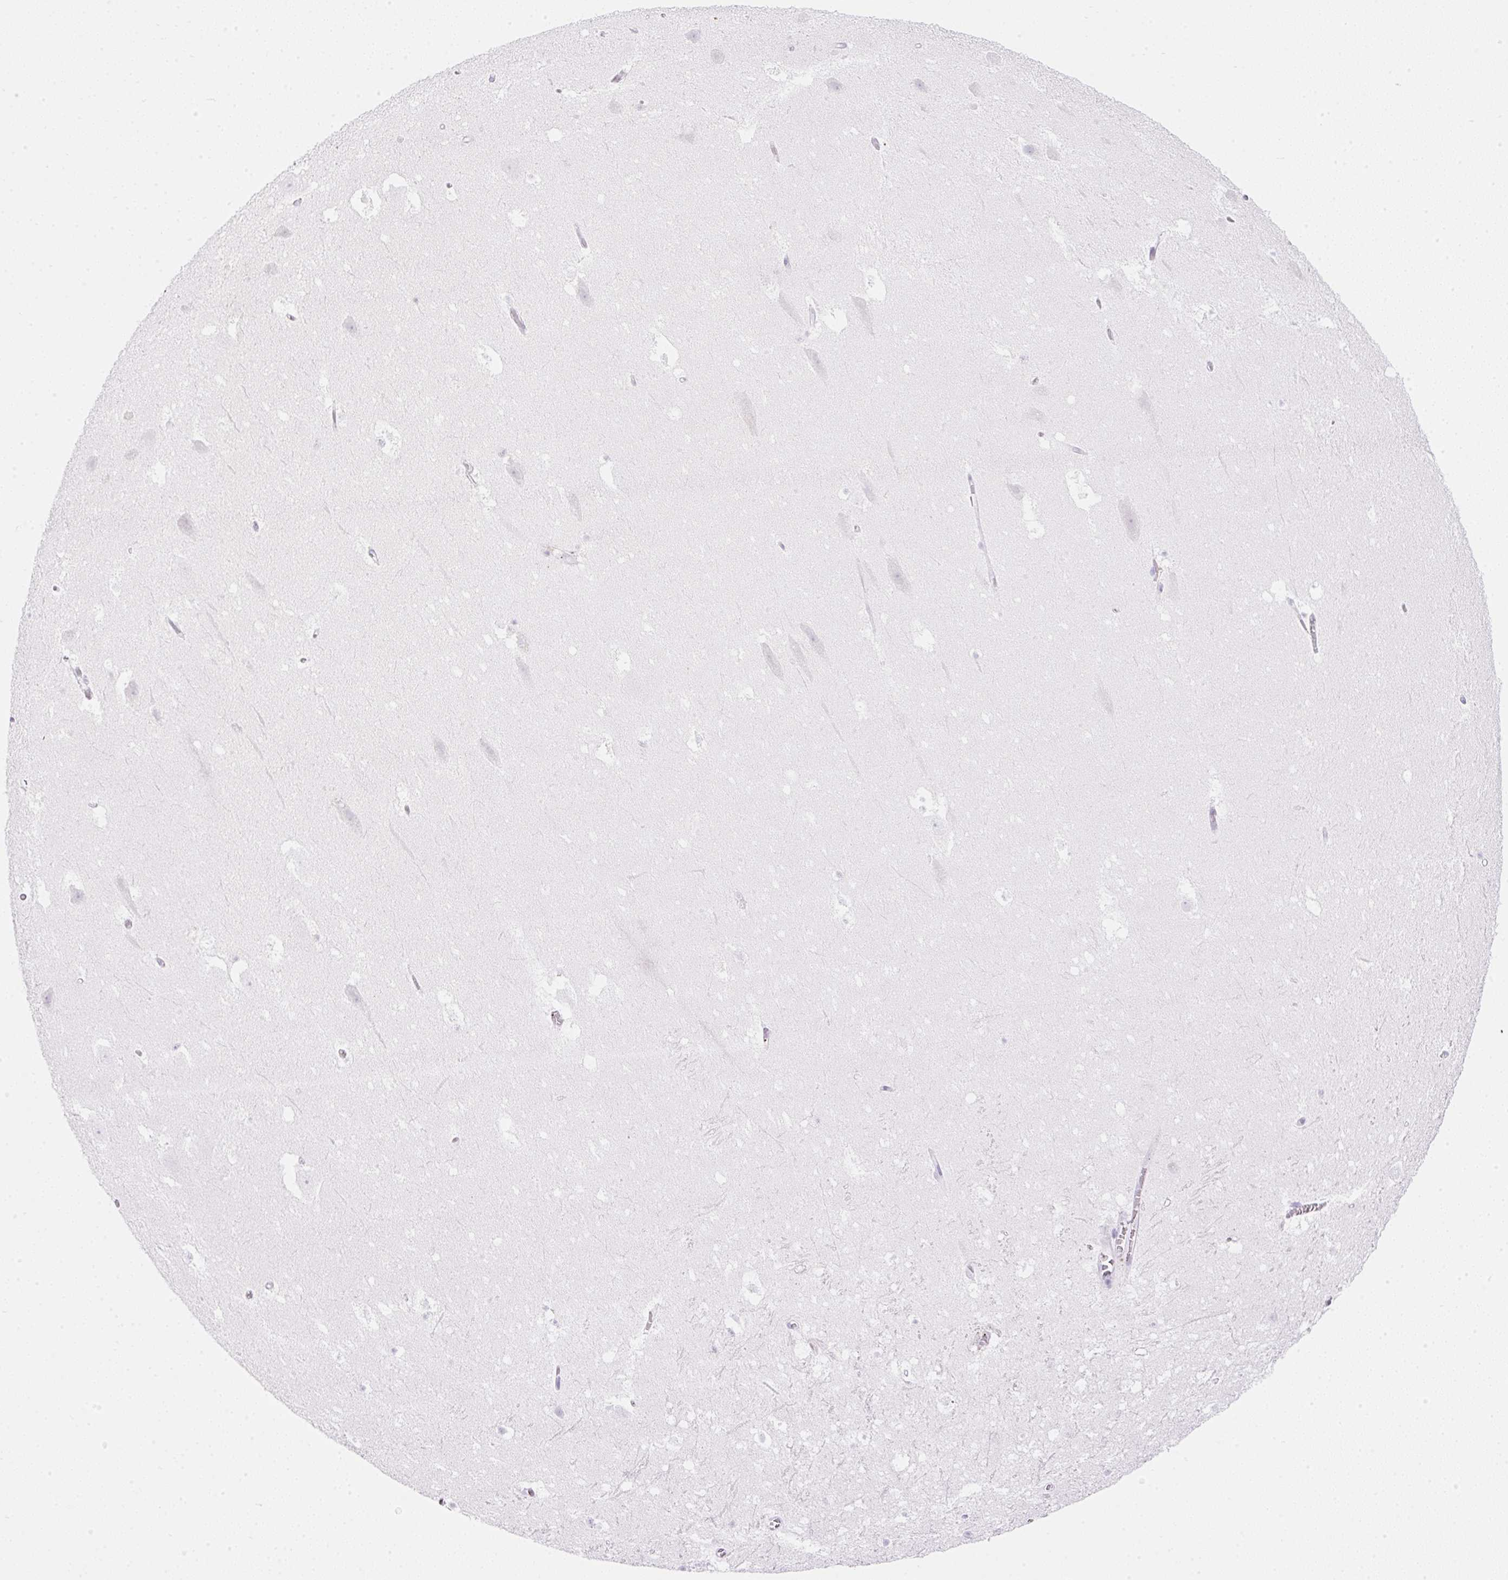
{"staining": {"intensity": "negative", "quantity": "none", "location": "none"}, "tissue": "hippocampus", "cell_type": "Glial cells", "image_type": "normal", "snomed": [{"axis": "morphology", "description": "Normal tissue, NOS"}, {"axis": "topography", "description": "Hippocampus"}], "caption": "The IHC image has no significant staining in glial cells of hippocampus. Nuclei are stained in blue.", "gene": "CDX1", "patient": {"sex": "female", "age": 42}}